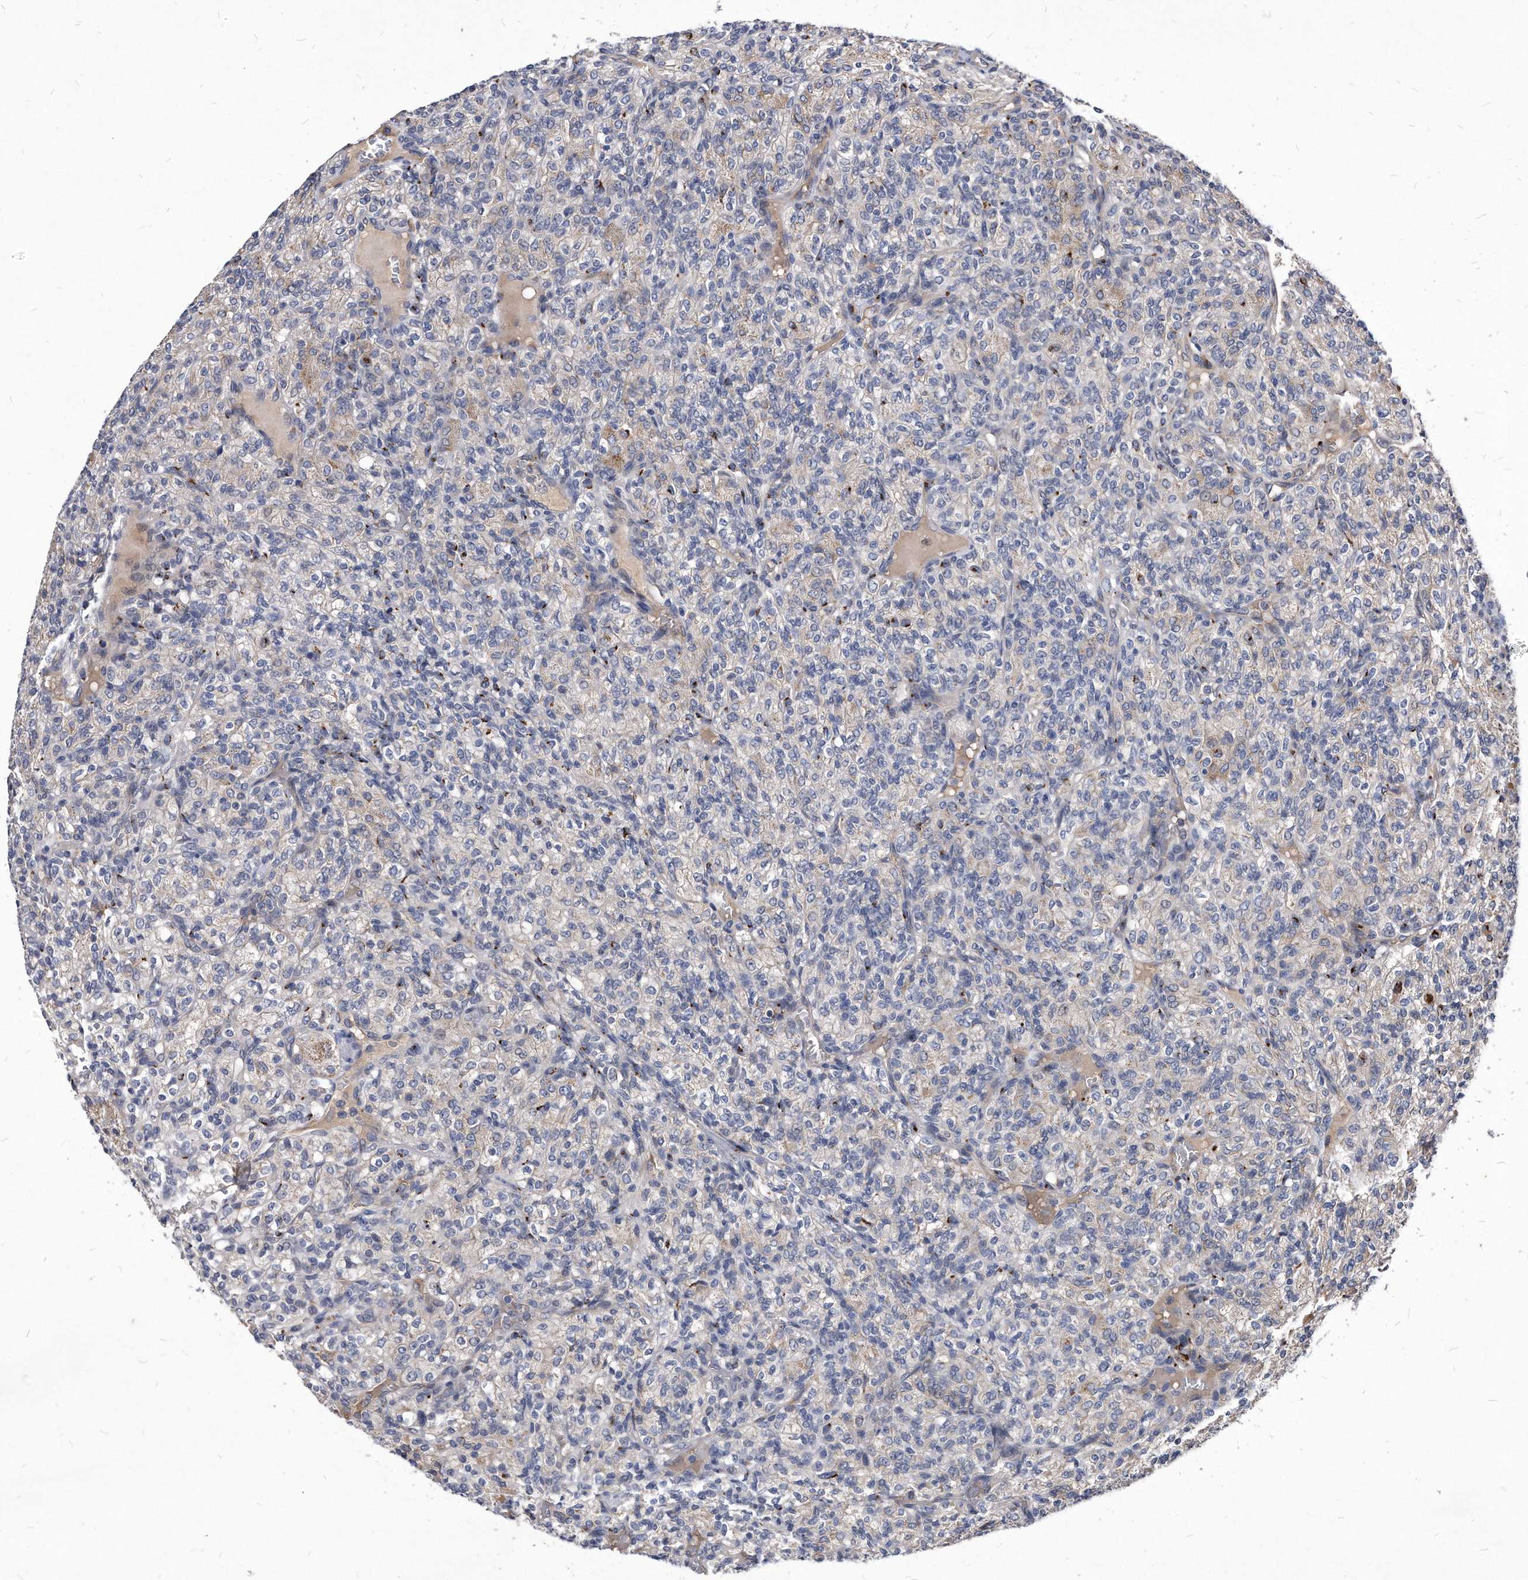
{"staining": {"intensity": "weak", "quantity": "<25%", "location": "cytoplasmic/membranous"}, "tissue": "renal cancer", "cell_type": "Tumor cells", "image_type": "cancer", "snomed": [{"axis": "morphology", "description": "Adenocarcinoma, NOS"}, {"axis": "topography", "description": "Kidney"}], "caption": "An image of human adenocarcinoma (renal) is negative for staining in tumor cells. (DAB IHC with hematoxylin counter stain).", "gene": "MGAT4A", "patient": {"sex": "male", "age": 77}}